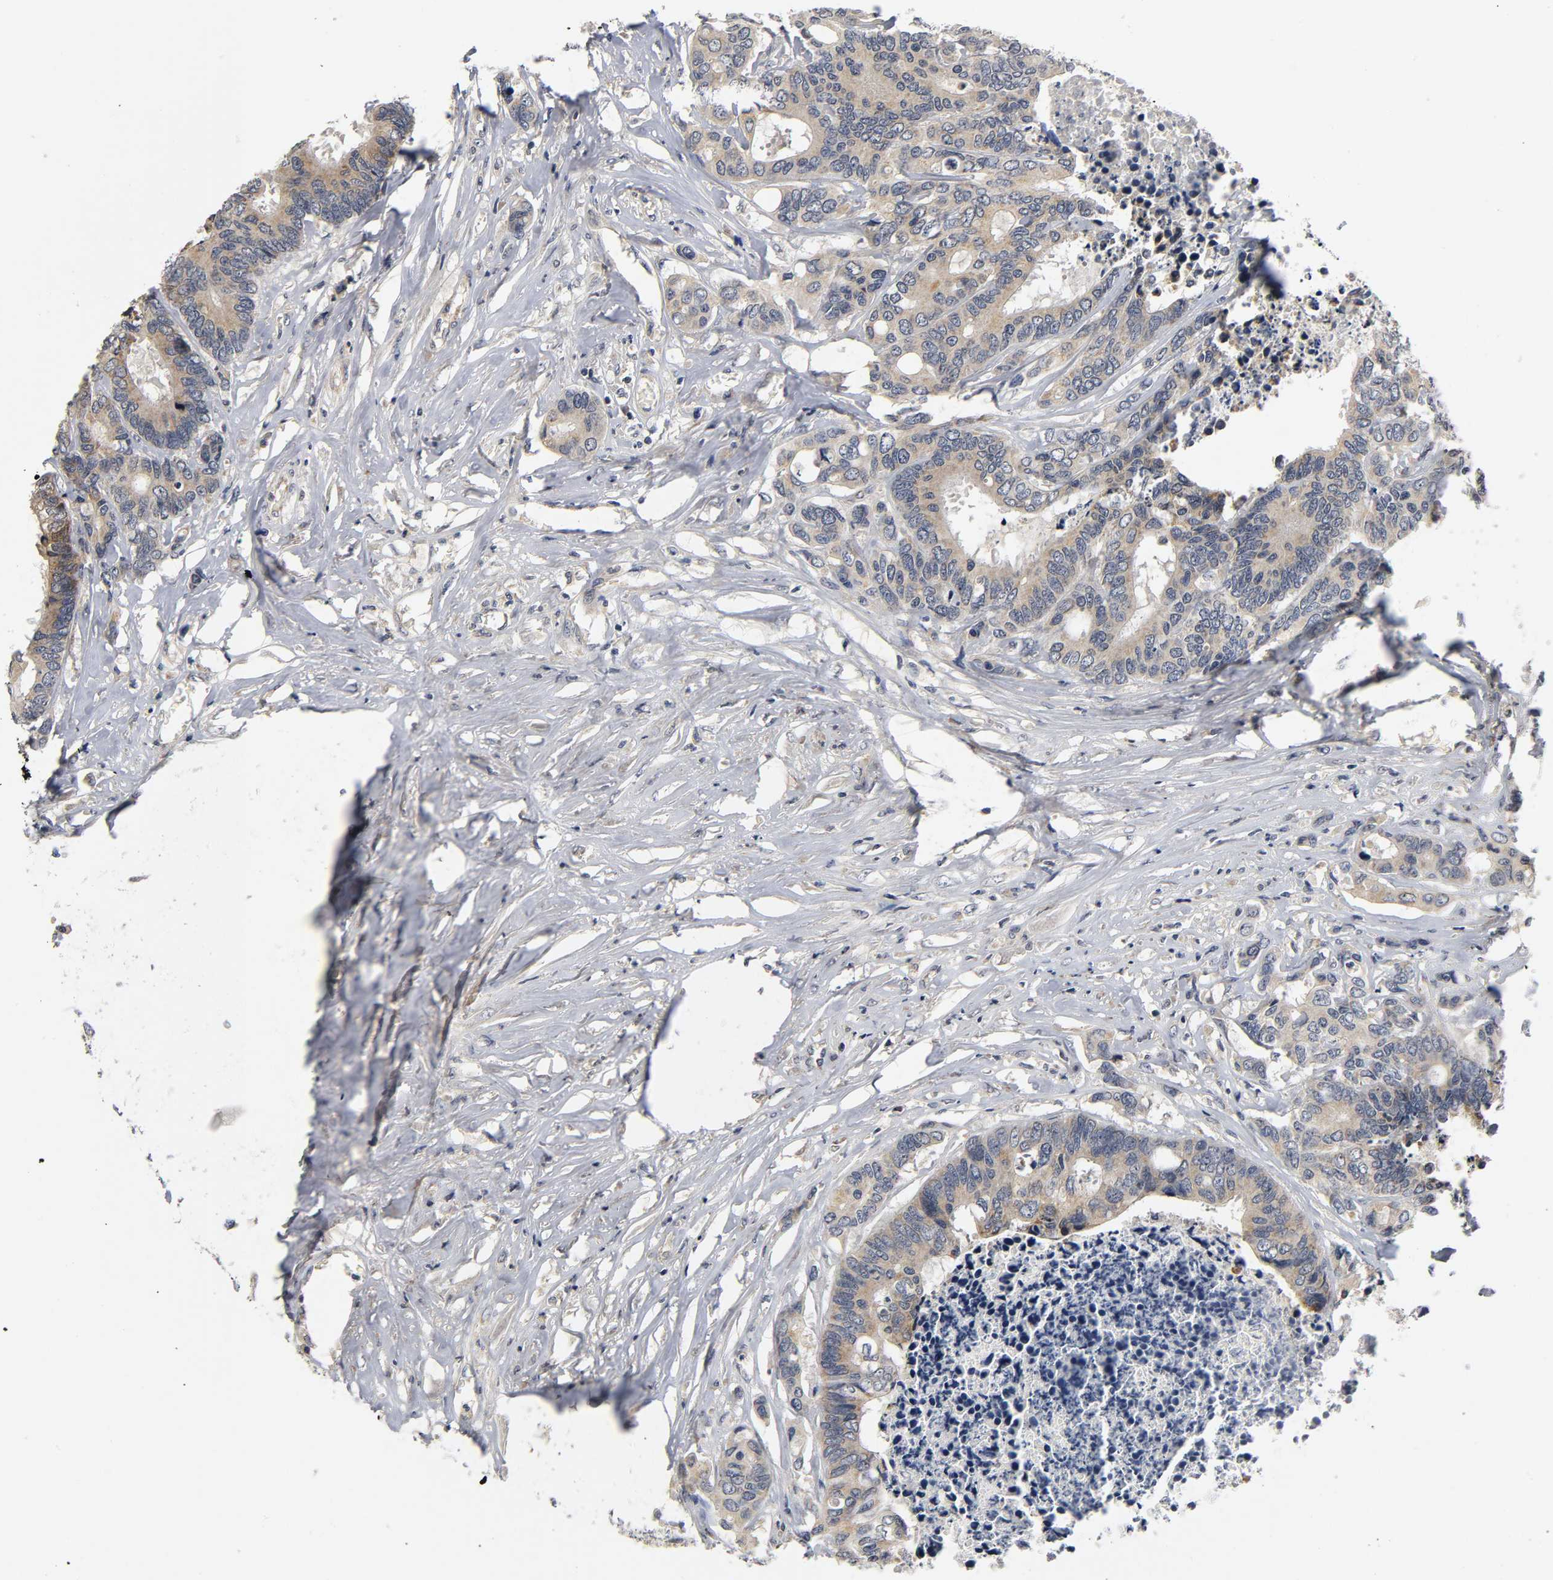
{"staining": {"intensity": "moderate", "quantity": ">75%", "location": "cytoplasmic/membranous"}, "tissue": "colorectal cancer", "cell_type": "Tumor cells", "image_type": "cancer", "snomed": [{"axis": "morphology", "description": "Adenocarcinoma, NOS"}, {"axis": "topography", "description": "Rectum"}], "caption": "Colorectal cancer (adenocarcinoma) stained with DAB (3,3'-diaminobenzidine) IHC shows medium levels of moderate cytoplasmic/membranous expression in about >75% of tumor cells. Nuclei are stained in blue.", "gene": "NRP1", "patient": {"sex": "male", "age": 55}}